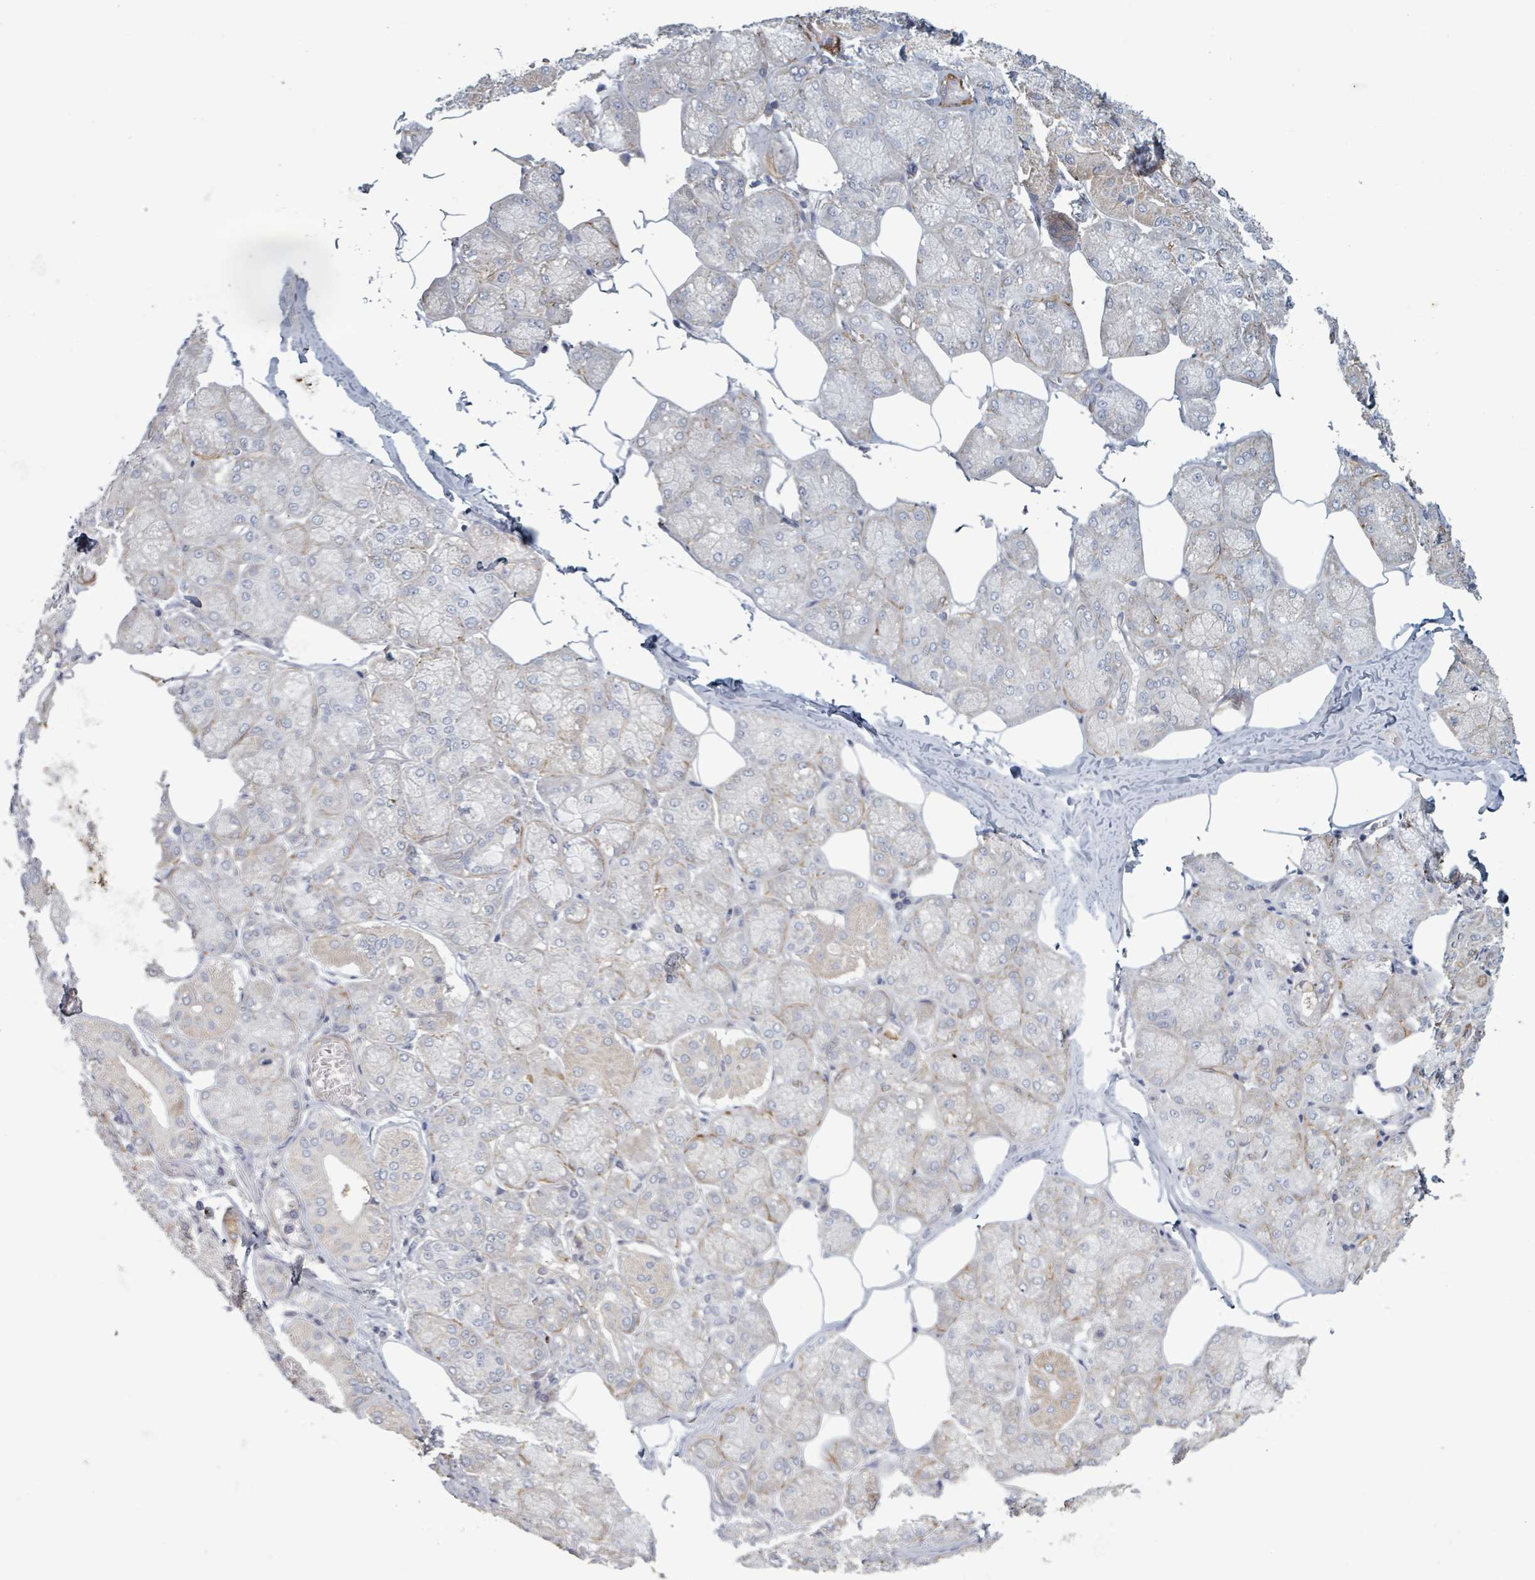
{"staining": {"intensity": "negative", "quantity": "none", "location": "none"}, "tissue": "salivary gland", "cell_type": "Glandular cells", "image_type": "normal", "snomed": [{"axis": "morphology", "description": "Normal tissue, NOS"}, {"axis": "topography", "description": "Salivary gland"}], "caption": "An IHC micrograph of benign salivary gland is shown. There is no staining in glandular cells of salivary gland.", "gene": "ADCK1", "patient": {"sex": "male", "age": 74}}